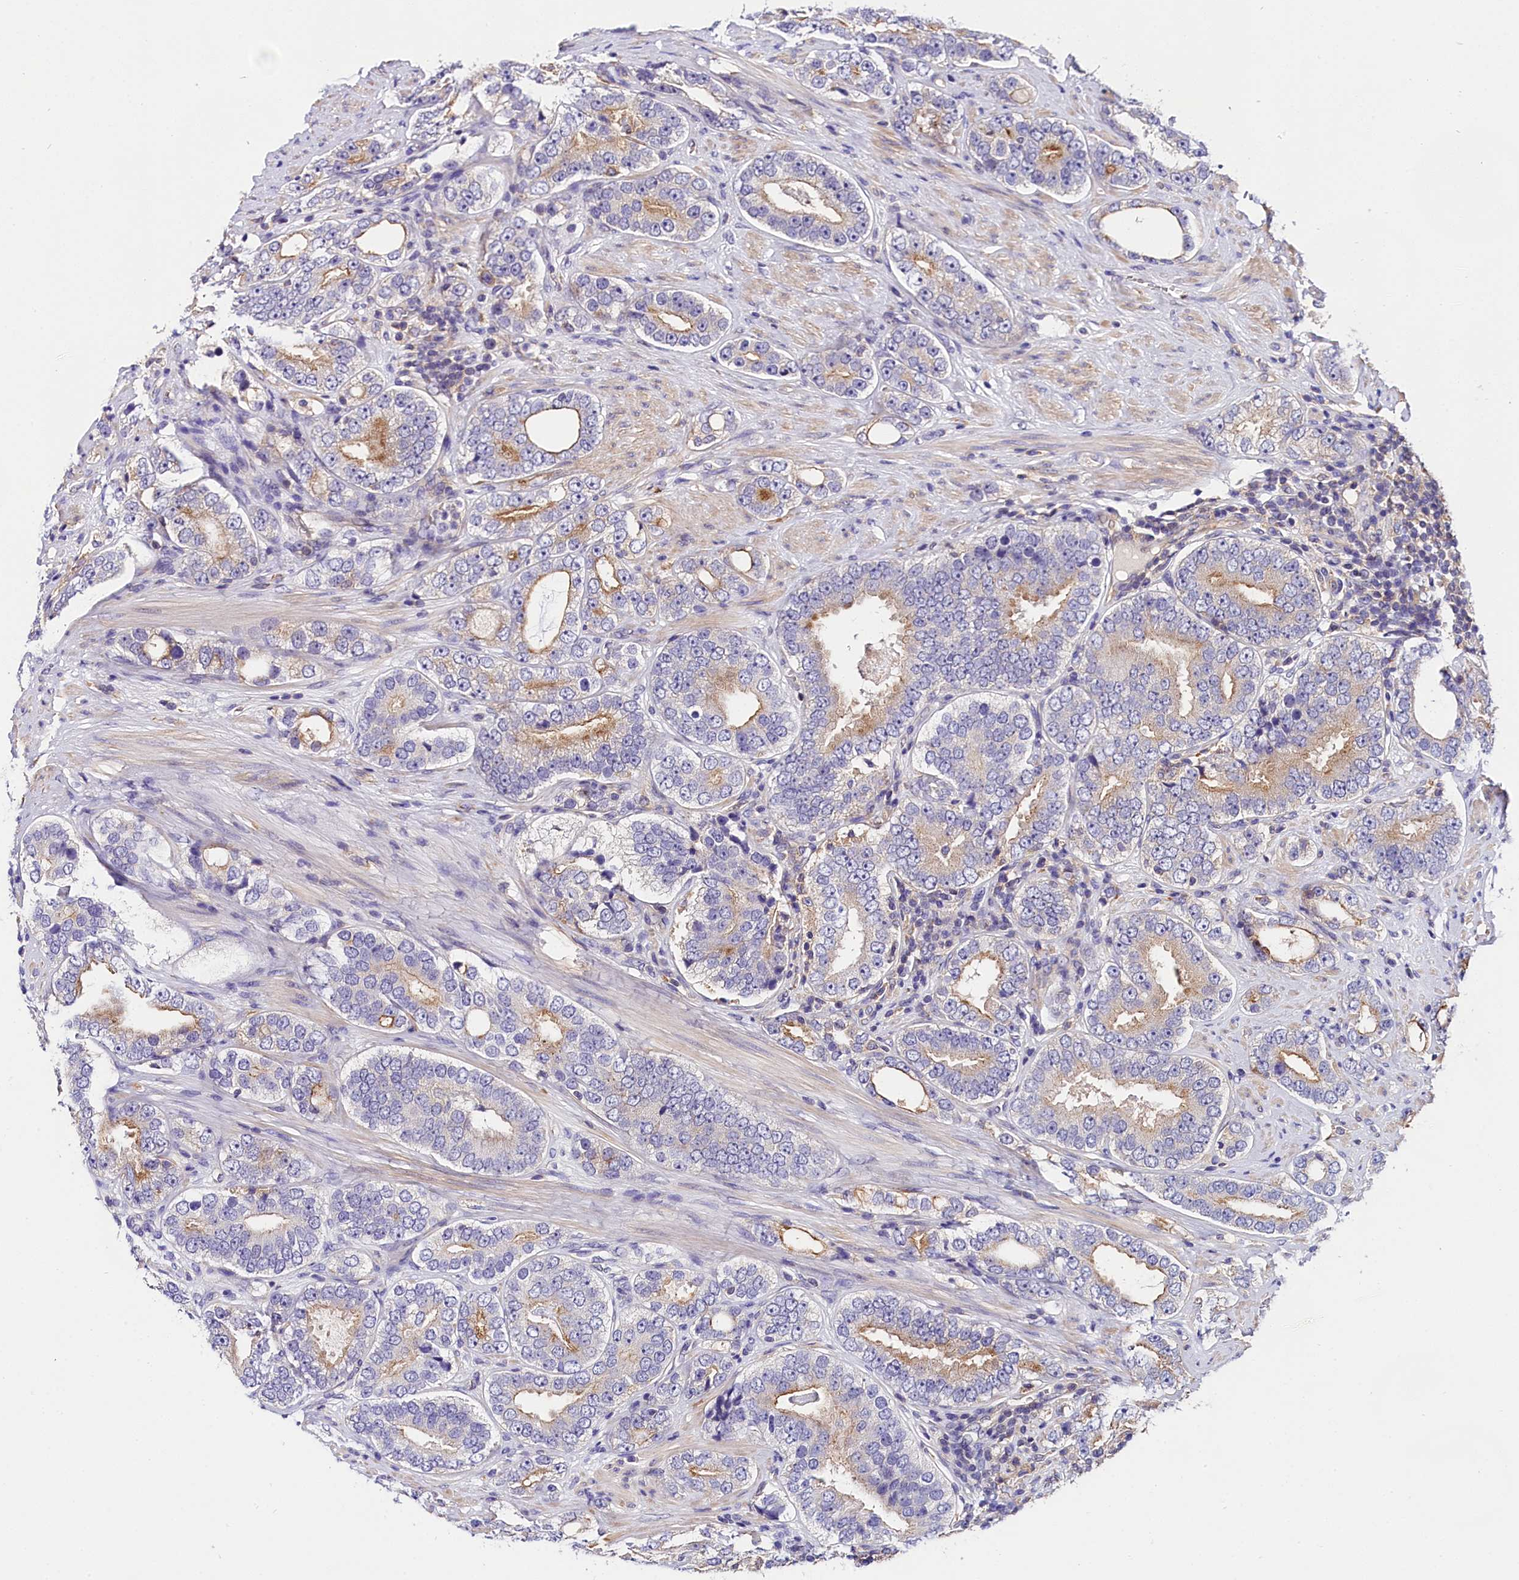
{"staining": {"intensity": "moderate", "quantity": "<25%", "location": "cytoplasmic/membranous"}, "tissue": "prostate cancer", "cell_type": "Tumor cells", "image_type": "cancer", "snomed": [{"axis": "morphology", "description": "Adenocarcinoma, High grade"}, {"axis": "topography", "description": "Prostate"}], "caption": "DAB immunohistochemical staining of prostate adenocarcinoma (high-grade) displays moderate cytoplasmic/membranous protein expression in about <25% of tumor cells.", "gene": "OAS3", "patient": {"sex": "male", "age": 56}}